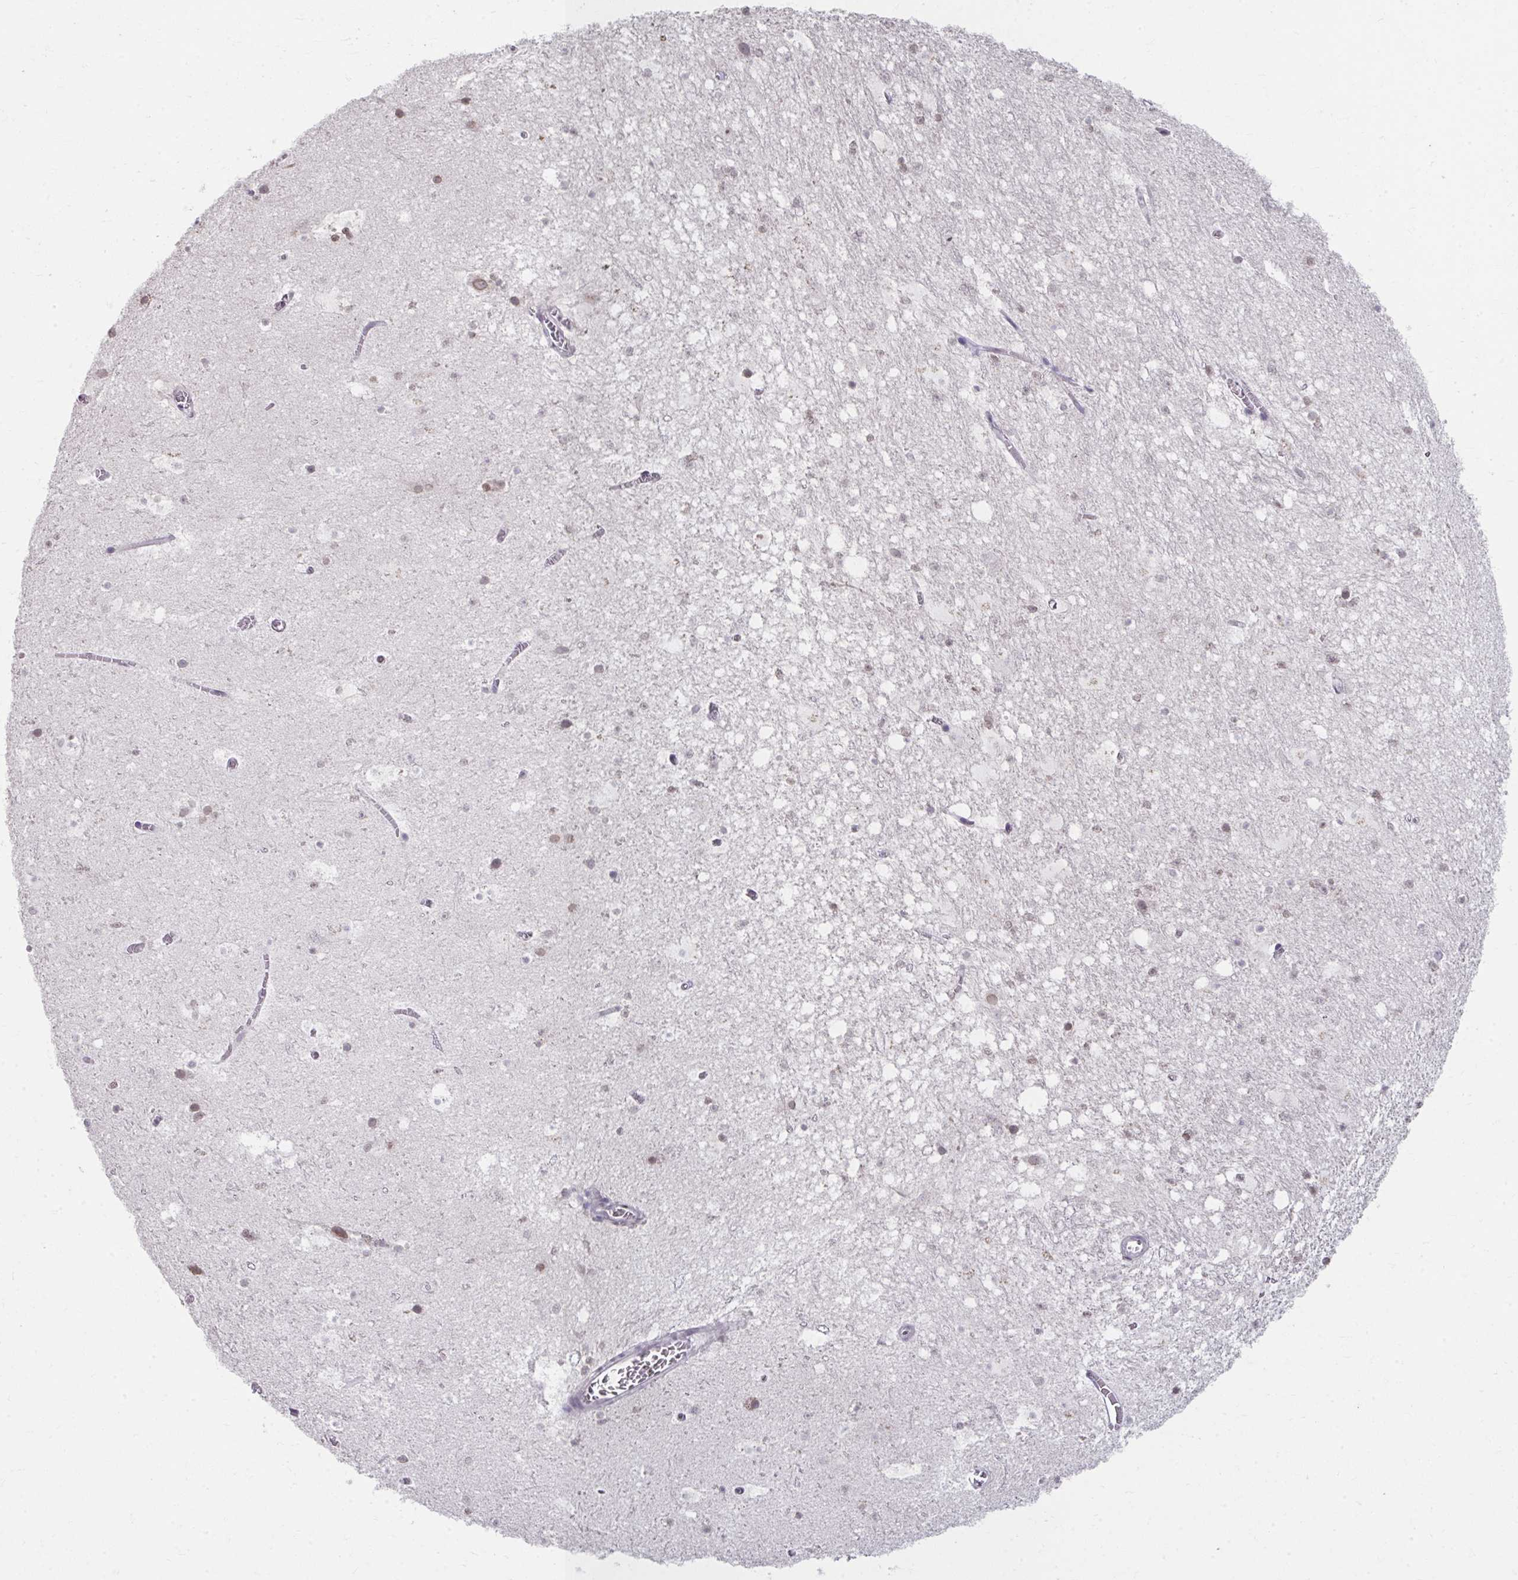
{"staining": {"intensity": "negative", "quantity": "none", "location": "none"}, "tissue": "hippocampus", "cell_type": "Glial cells", "image_type": "normal", "snomed": [{"axis": "morphology", "description": "Normal tissue, NOS"}, {"axis": "topography", "description": "Hippocampus"}], "caption": "DAB (3,3'-diaminobenzidine) immunohistochemical staining of normal human hippocampus shows no significant positivity in glial cells. (DAB IHC, high magnification).", "gene": "NUP133", "patient": {"sex": "female", "age": 42}}